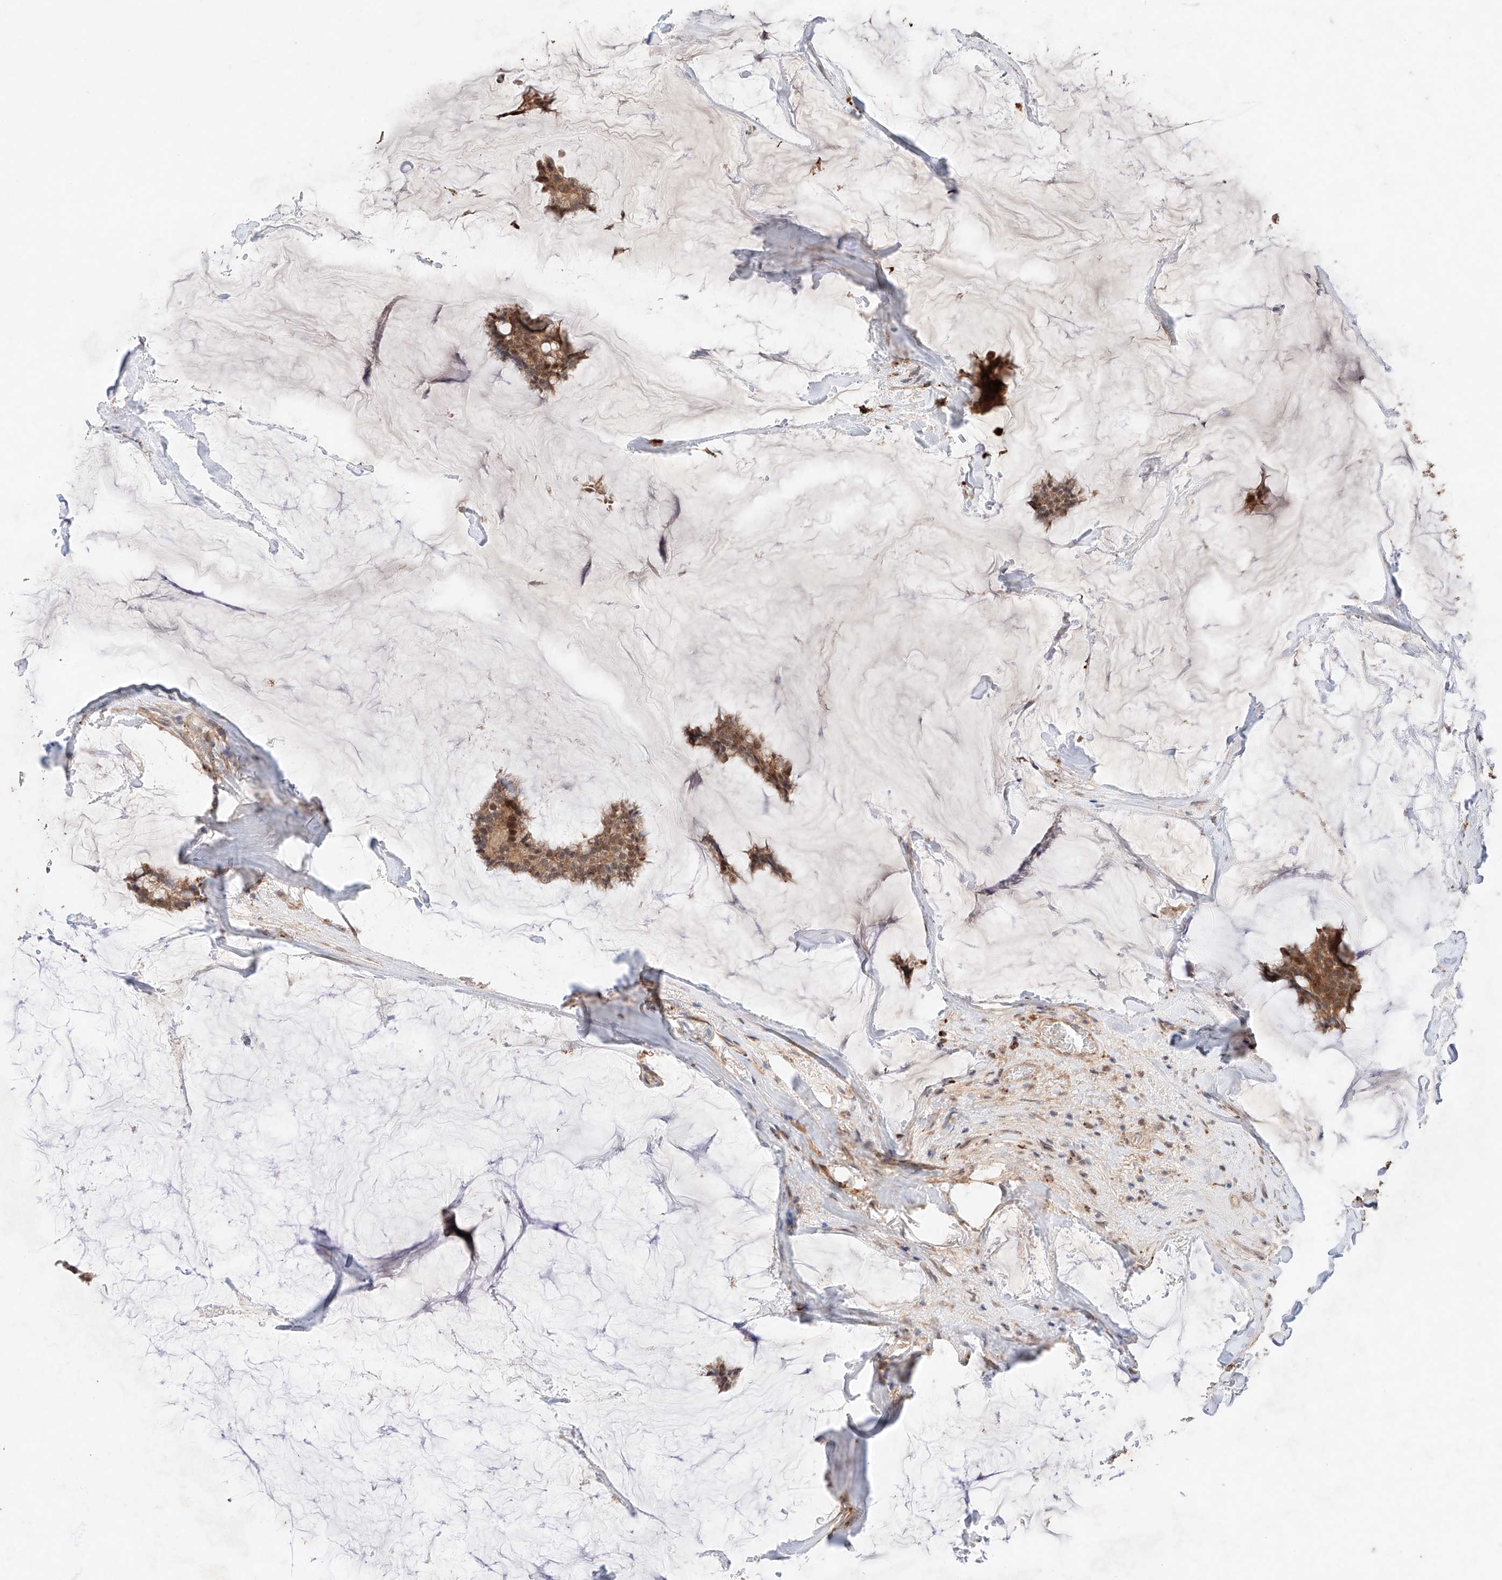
{"staining": {"intensity": "moderate", "quantity": ">75%", "location": "cytoplasmic/membranous,nuclear"}, "tissue": "breast cancer", "cell_type": "Tumor cells", "image_type": "cancer", "snomed": [{"axis": "morphology", "description": "Duct carcinoma"}, {"axis": "topography", "description": "Breast"}], "caption": "A photomicrograph of breast infiltrating ductal carcinoma stained for a protein demonstrates moderate cytoplasmic/membranous and nuclear brown staining in tumor cells.", "gene": "GCNT1", "patient": {"sex": "female", "age": 93}}